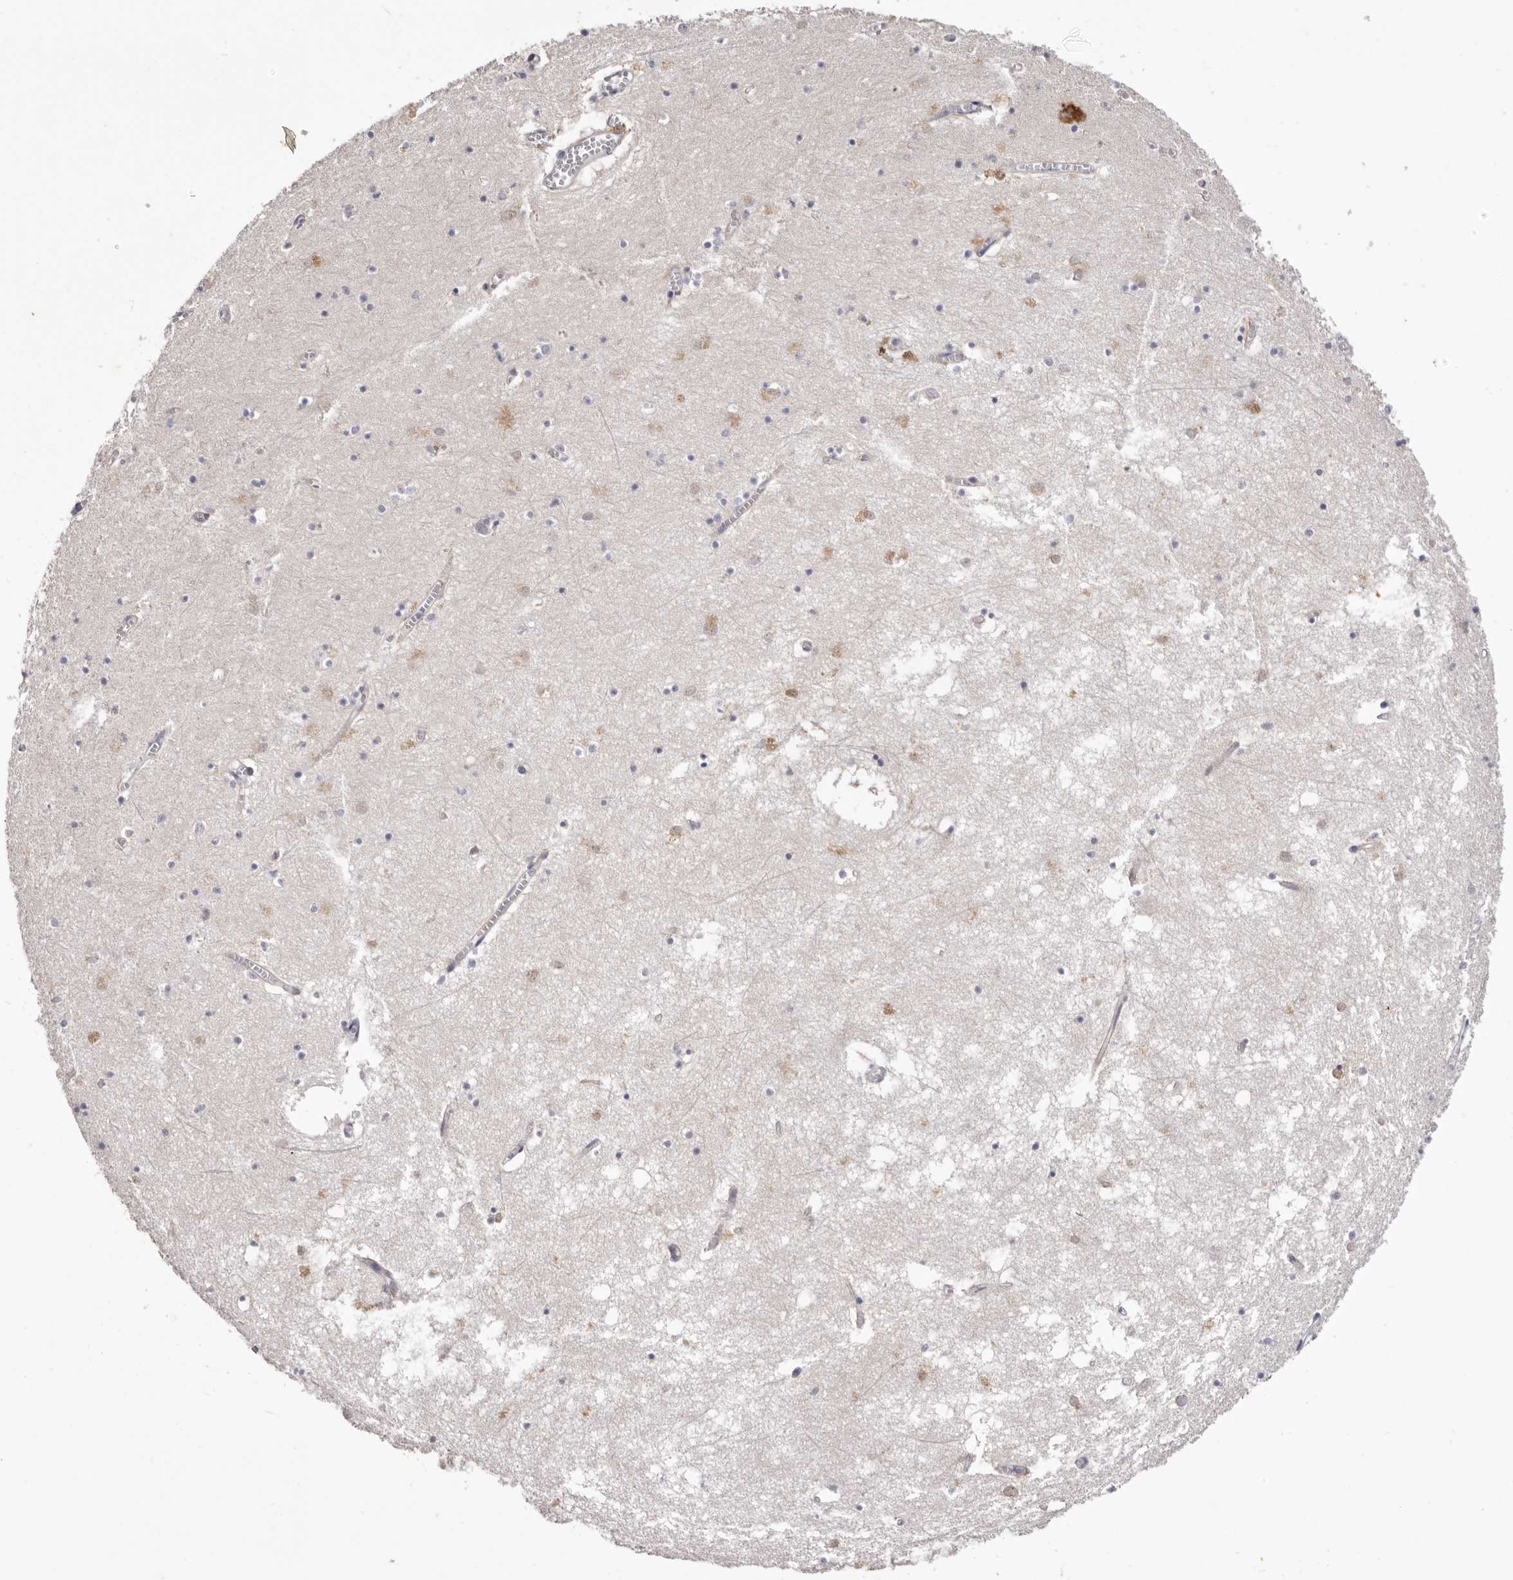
{"staining": {"intensity": "weak", "quantity": "<25%", "location": "cytoplasmic/membranous,nuclear"}, "tissue": "hippocampus", "cell_type": "Glial cells", "image_type": "normal", "snomed": [{"axis": "morphology", "description": "Normal tissue, NOS"}, {"axis": "topography", "description": "Hippocampus"}], "caption": "Histopathology image shows no protein expression in glial cells of benign hippocampus.", "gene": "STK16", "patient": {"sex": "male", "age": 70}}